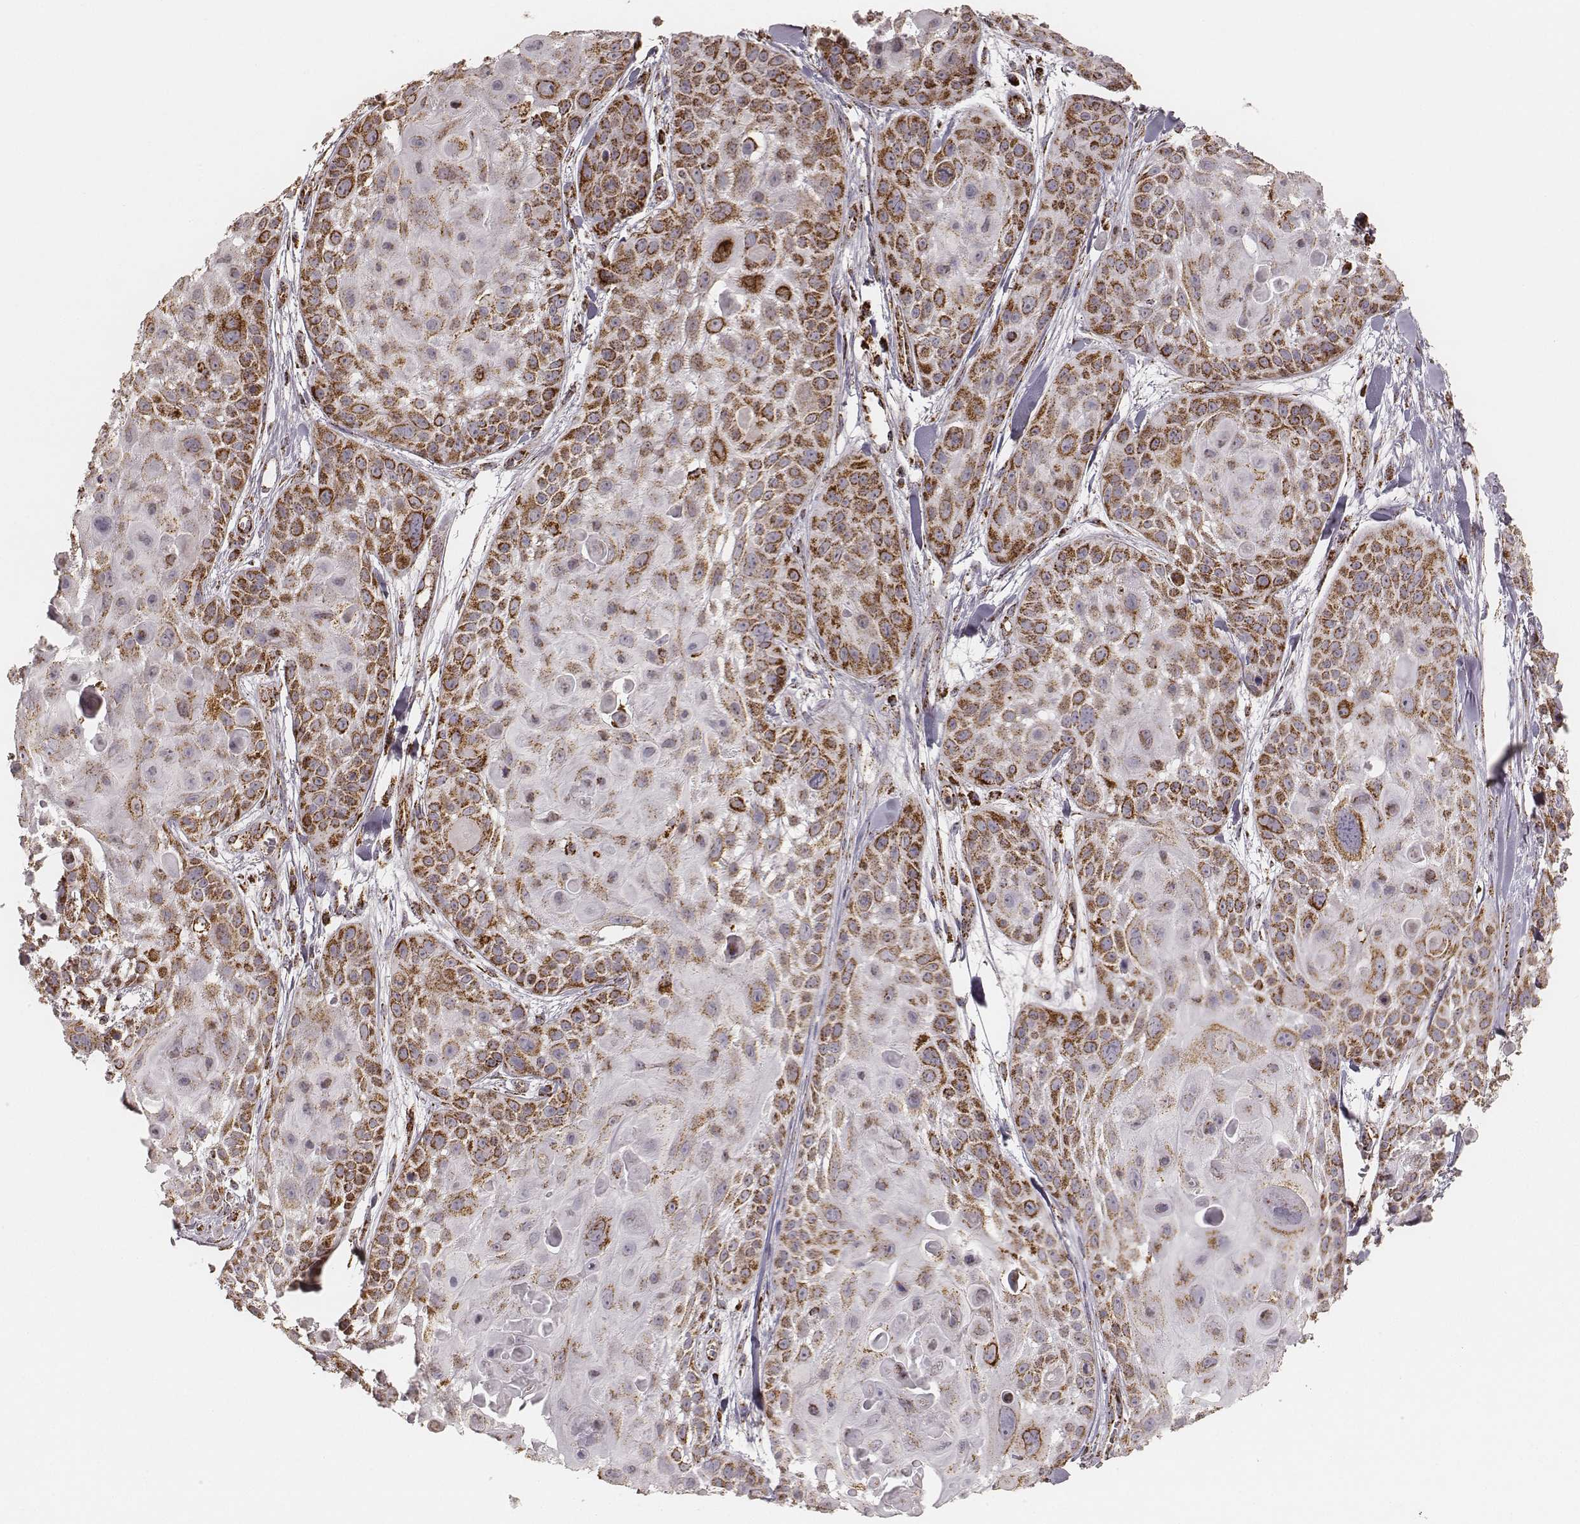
{"staining": {"intensity": "strong", "quantity": ">75%", "location": "cytoplasmic/membranous"}, "tissue": "skin cancer", "cell_type": "Tumor cells", "image_type": "cancer", "snomed": [{"axis": "morphology", "description": "Squamous cell carcinoma, NOS"}, {"axis": "topography", "description": "Skin"}, {"axis": "topography", "description": "Anal"}], "caption": "Immunohistochemistry (IHC) micrograph of human skin cancer stained for a protein (brown), which shows high levels of strong cytoplasmic/membranous positivity in approximately >75% of tumor cells.", "gene": "CS", "patient": {"sex": "female", "age": 75}}